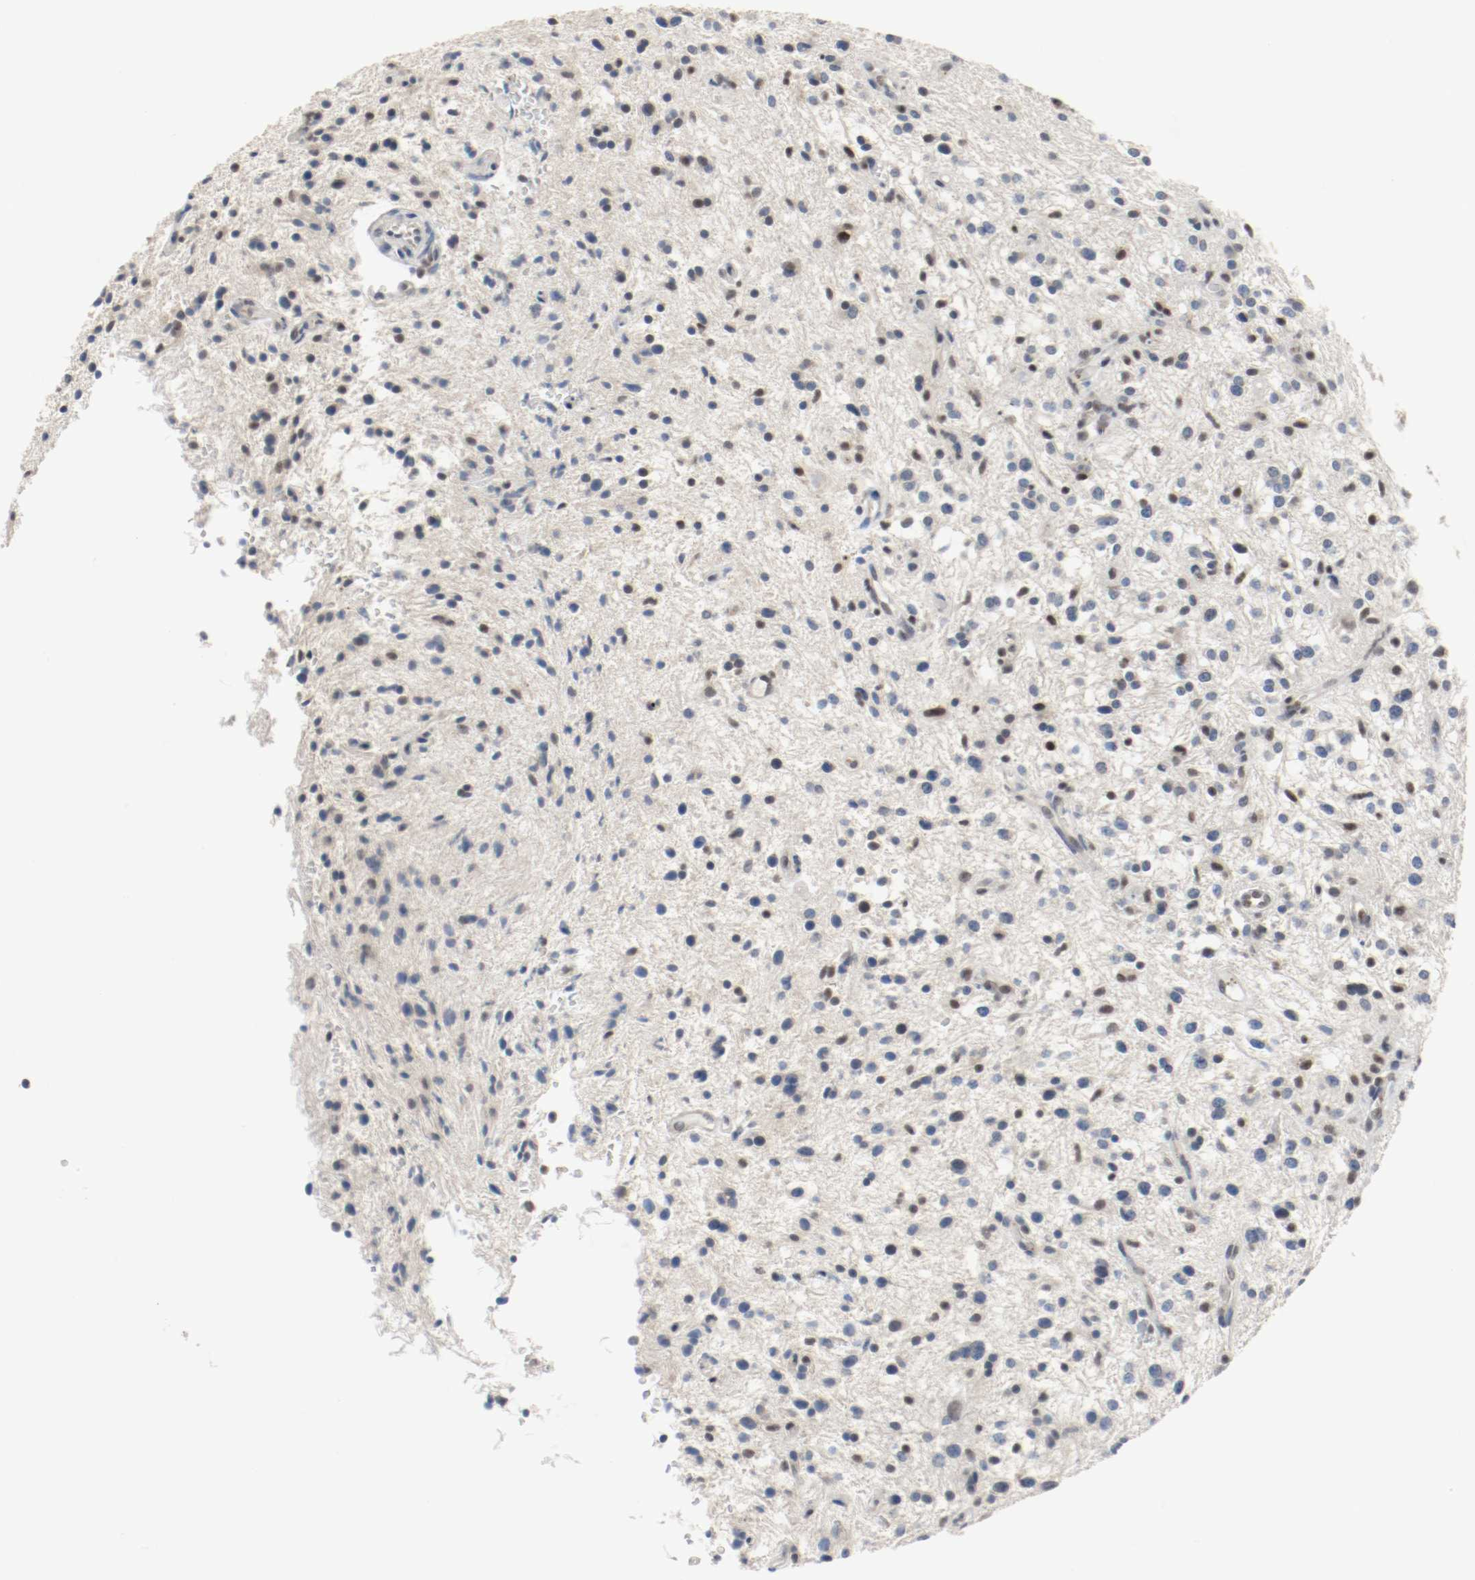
{"staining": {"intensity": "weak", "quantity": "<25%", "location": "nuclear"}, "tissue": "glioma", "cell_type": "Tumor cells", "image_type": "cancer", "snomed": [{"axis": "morphology", "description": "Glioma, malignant, NOS"}, {"axis": "topography", "description": "Cerebellum"}], "caption": "Immunohistochemical staining of human glioma reveals no significant positivity in tumor cells.", "gene": "ASH1L", "patient": {"sex": "female", "age": 10}}